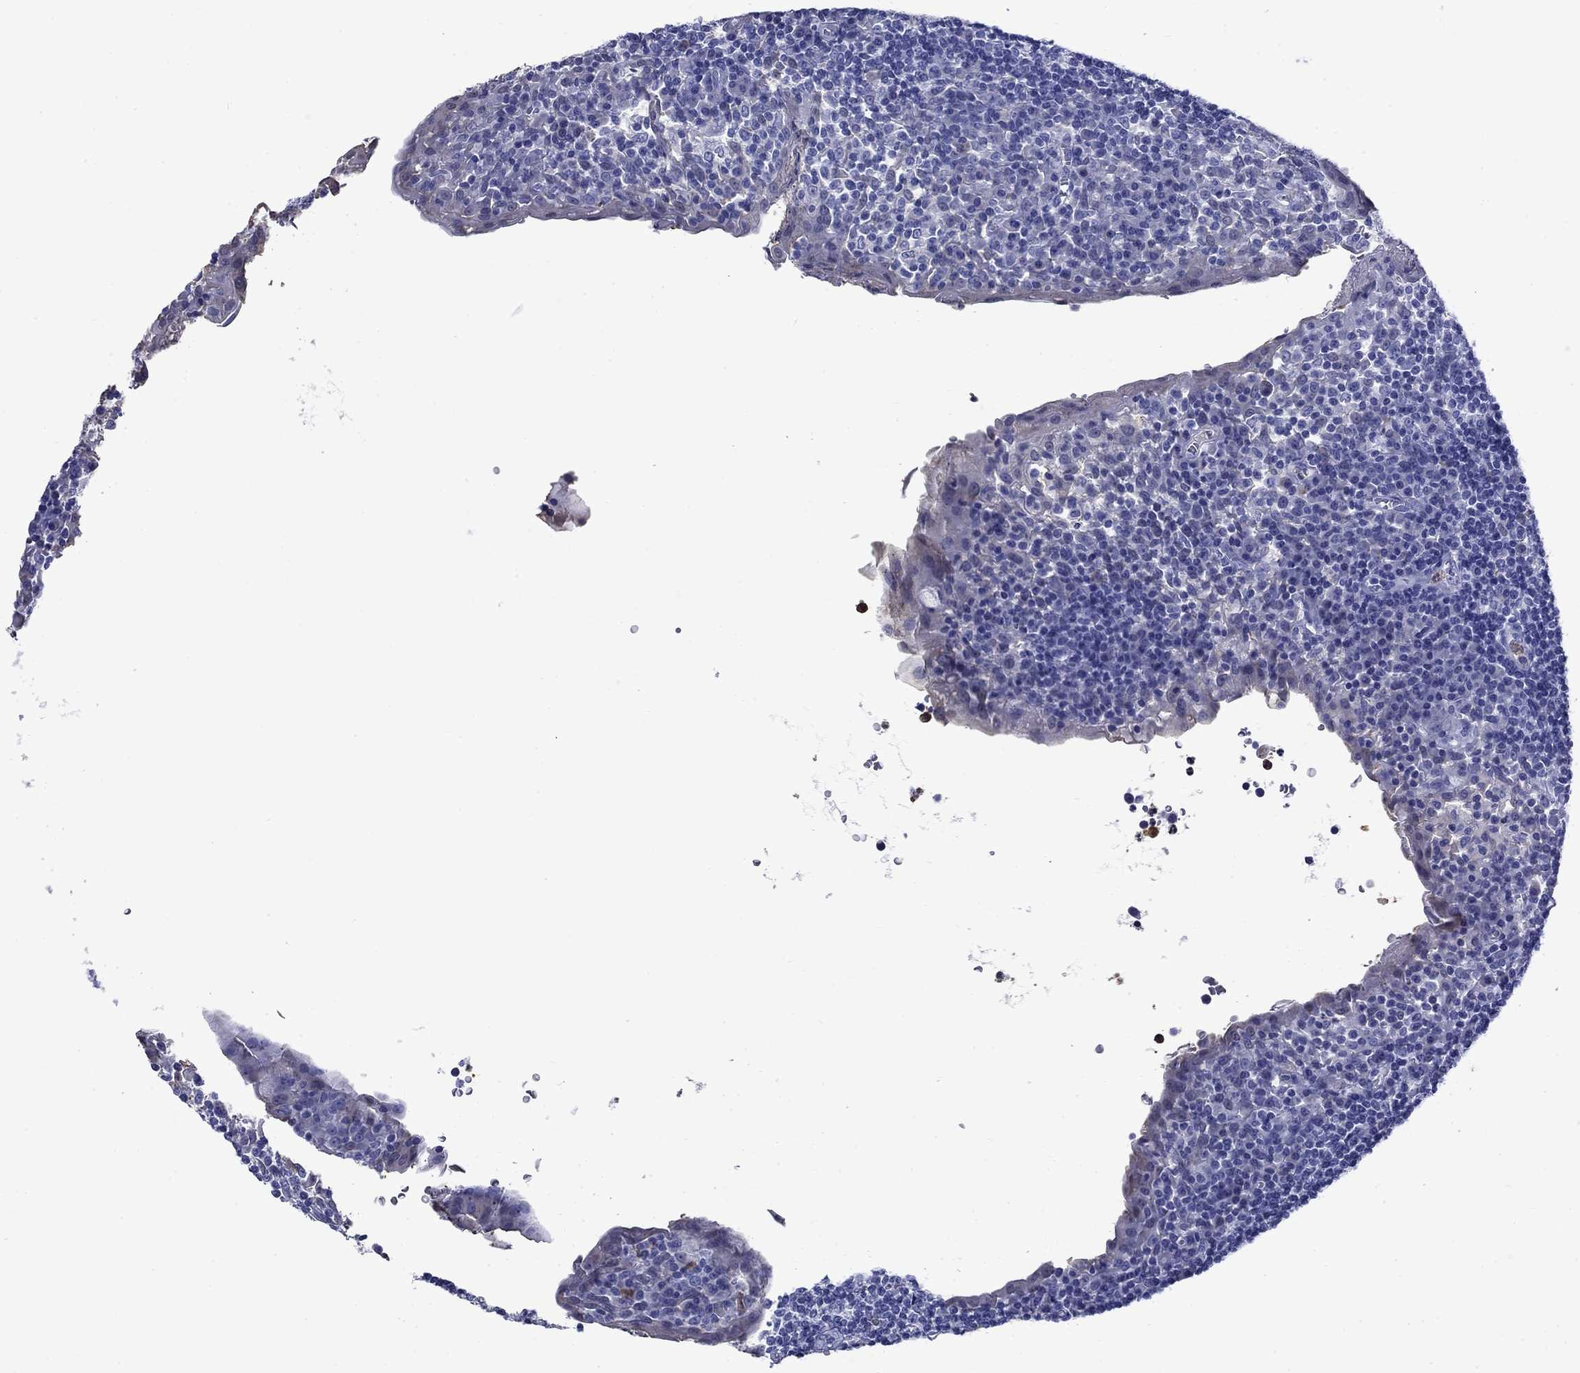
{"staining": {"intensity": "negative", "quantity": "none", "location": "none"}, "tissue": "tonsil", "cell_type": "Germinal center cells", "image_type": "normal", "snomed": [{"axis": "morphology", "description": "Normal tissue, NOS"}, {"axis": "topography", "description": "Tonsil"}], "caption": "IHC micrograph of benign tonsil: human tonsil stained with DAB (3,3'-diaminobenzidine) displays no significant protein positivity in germinal center cells. Nuclei are stained in blue.", "gene": "TFR2", "patient": {"sex": "female", "age": 13}}